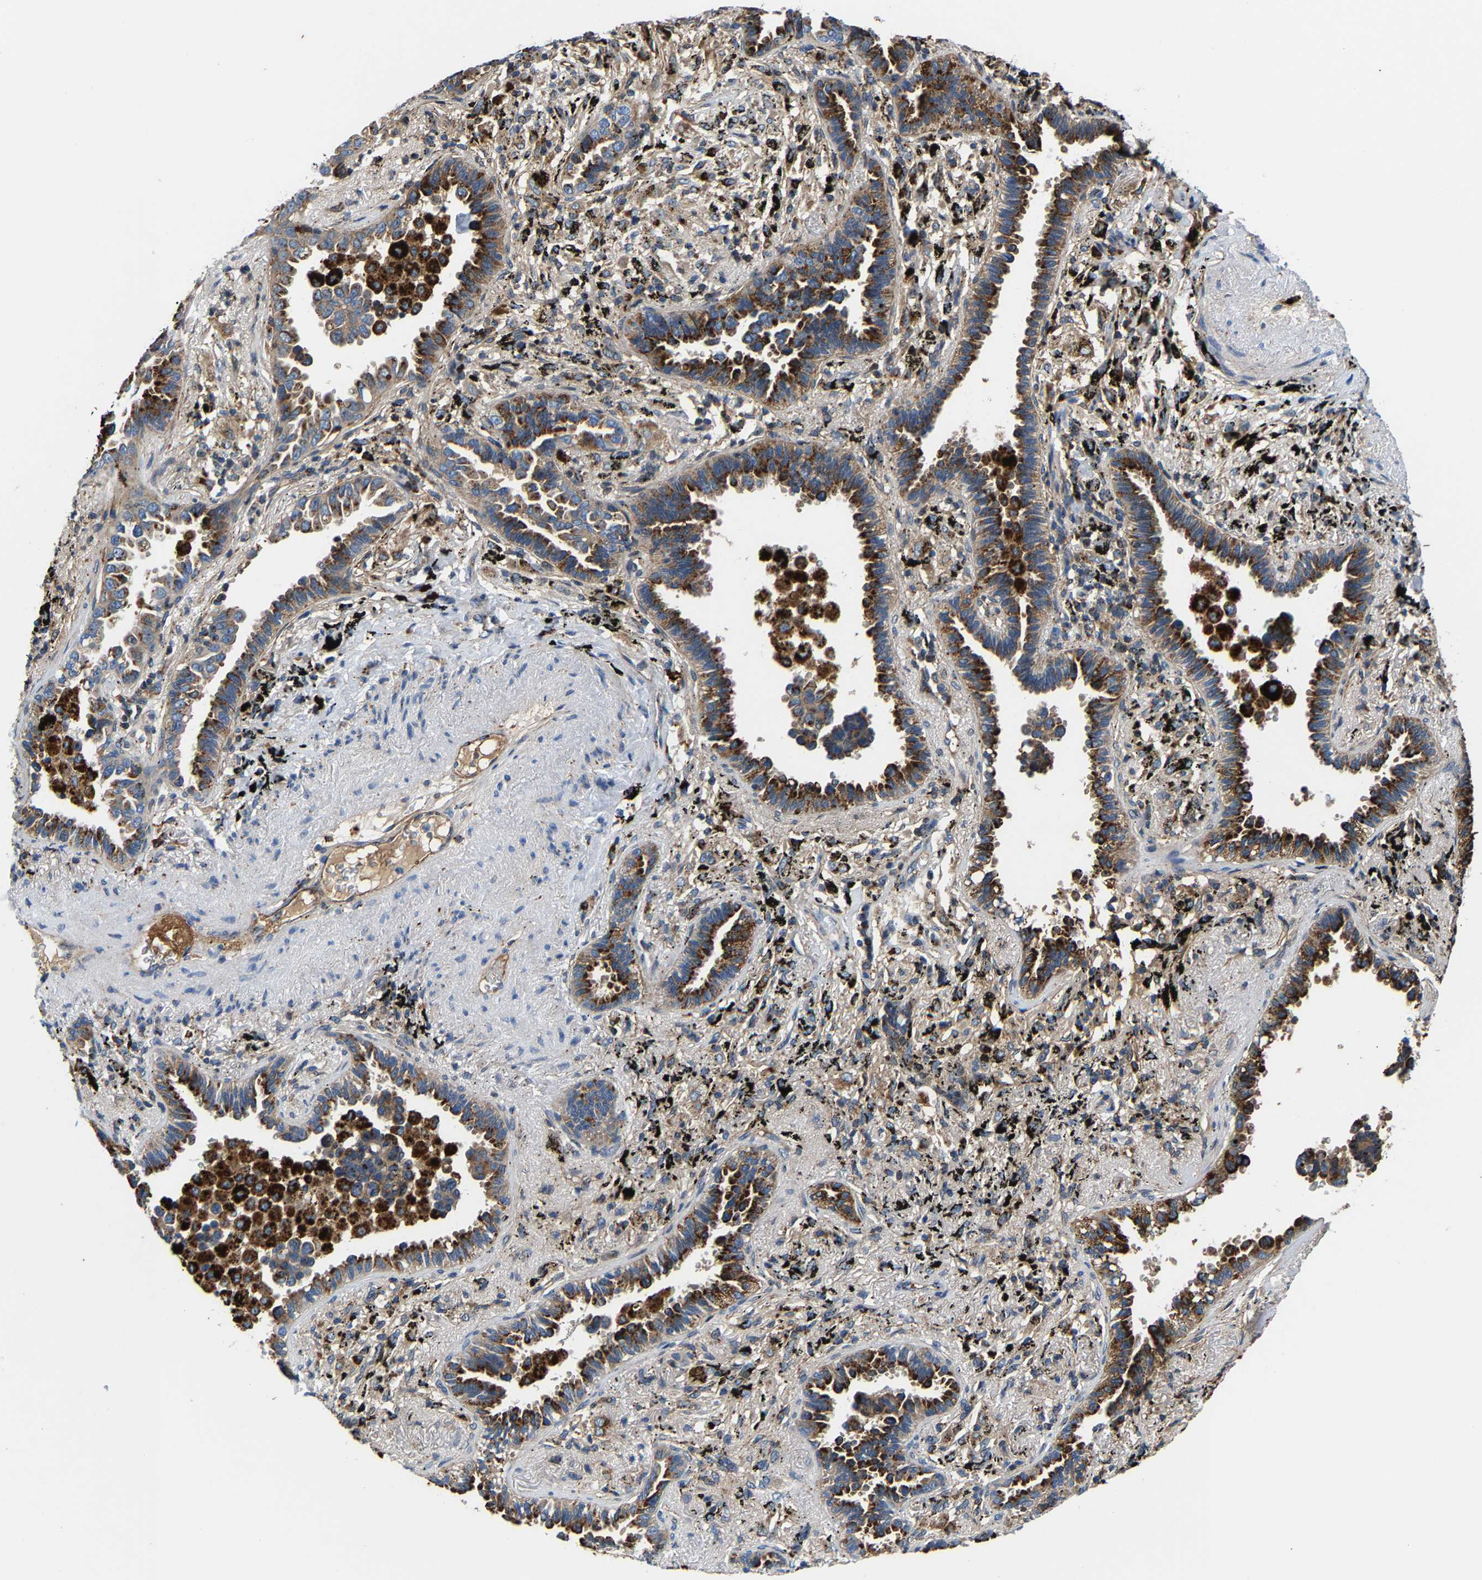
{"staining": {"intensity": "strong", "quantity": ">75%", "location": "cytoplasmic/membranous"}, "tissue": "lung cancer", "cell_type": "Tumor cells", "image_type": "cancer", "snomed": [{"axis": "morphology", "description": "Adenocarcinoma, NOS"}, {"axis": "topography", "description": "Lung"}], "caption": "Brown immunohistochemical staining in human lung cancer reveals strong cytoplasmic/membranous expression in approximately >75% of tumor cells. The staining was performed using DAB (3,3'-diaminobenzidine), with brown indicating positive protein expression. Nuclei are stained blue with hematoxylin.", "gene": "DPP7", "patient": {"sex": "male", "age": 59}}